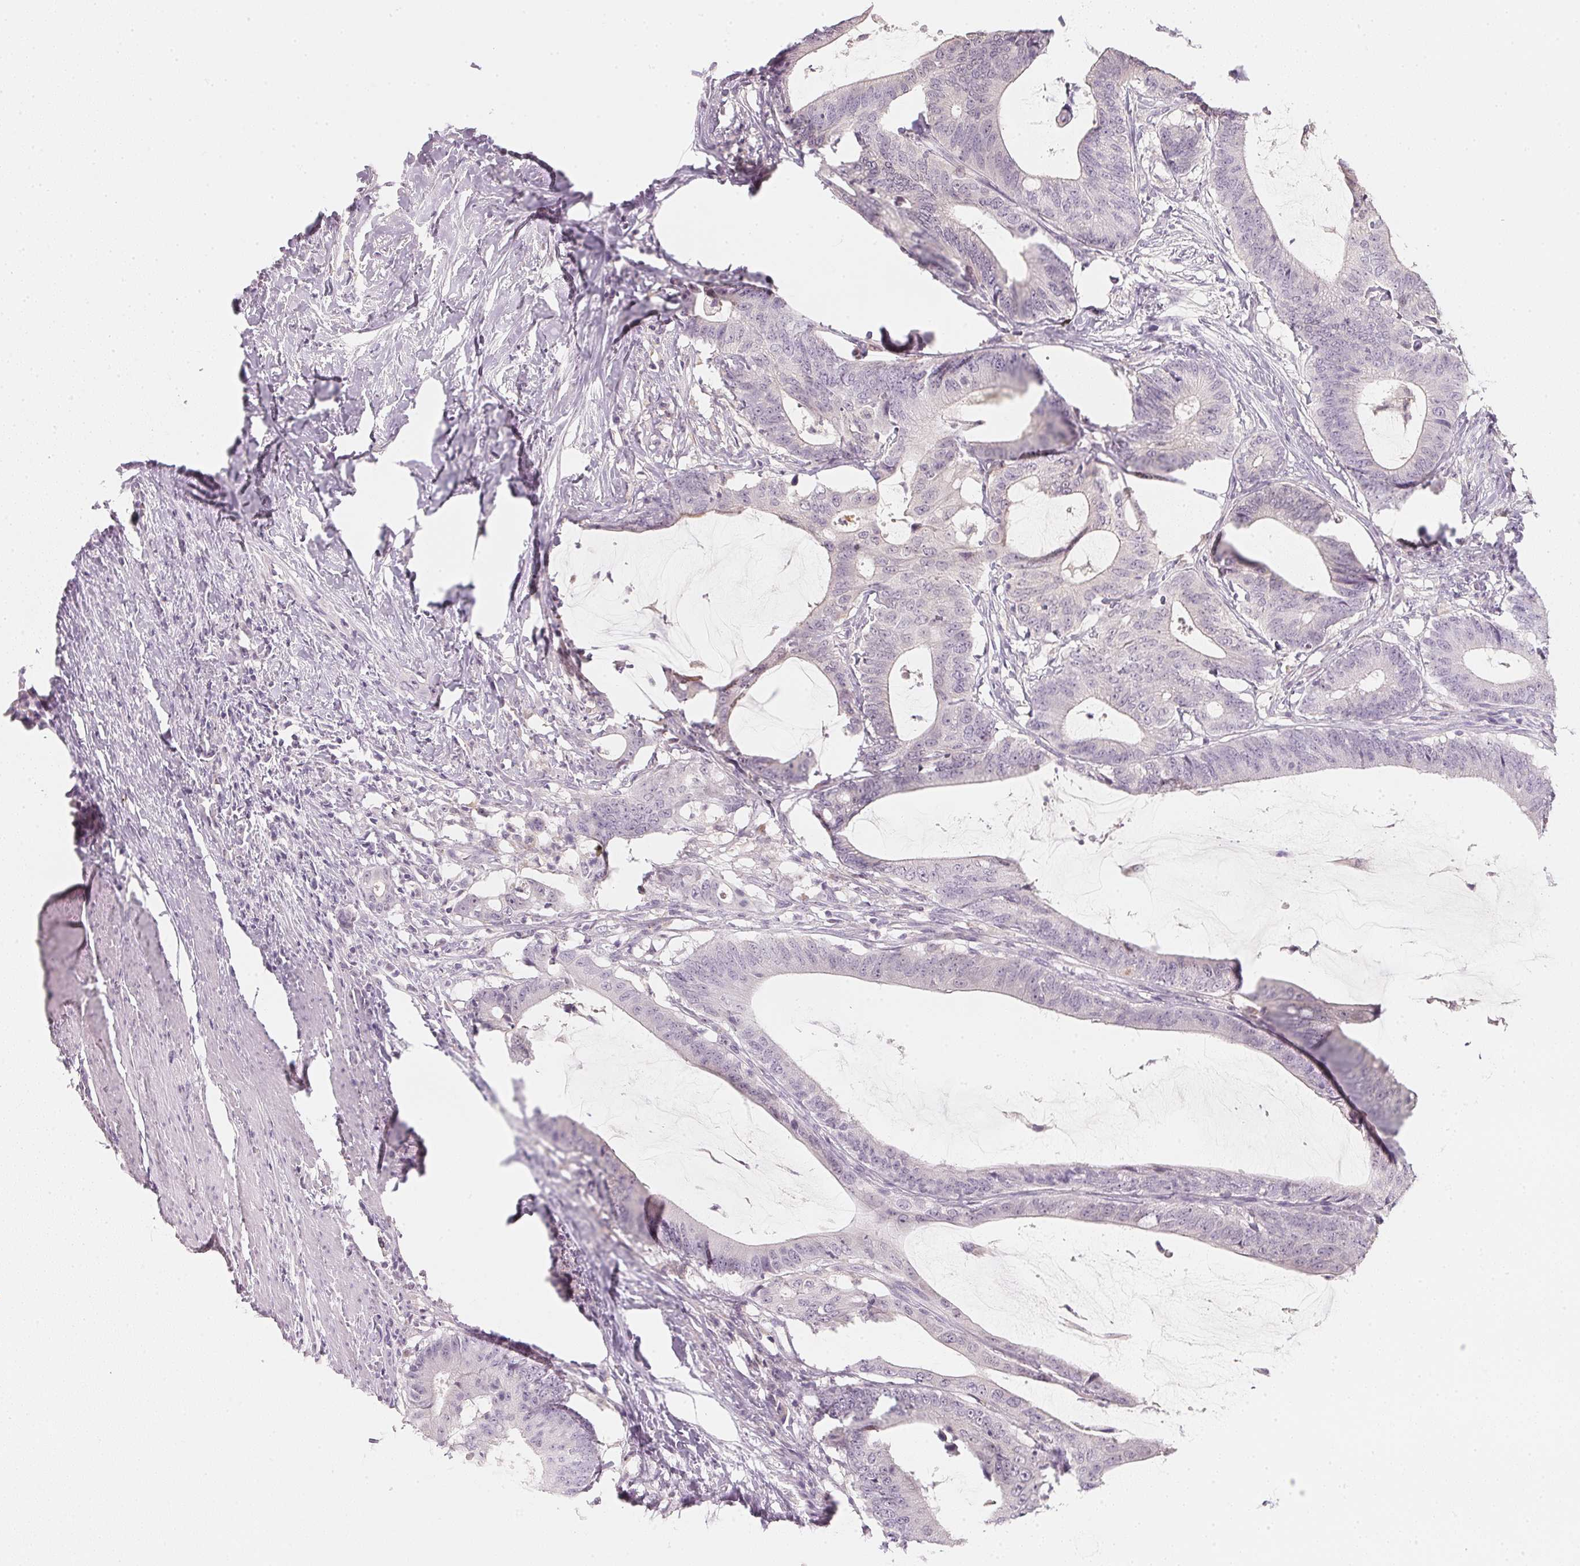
{"staining": {"intensity": "negative", "quantity": "none", "location": "none"}, "tissue": "colorectal cancer", "cell_type": "Tumor cells", "image_type": "cancer", "snomed": [{"axis": "morphology", "description": "Adenocarcinoma, NOS"}, {"axis": "topography", "description": "Colon"}], "caption": "Immunohistochemical staining of colorectal adenocarcinoma exhibits no significant staining in tumor cells.", "gene": "CFAP276", "patient": {"sex": "female", "age": 43}}